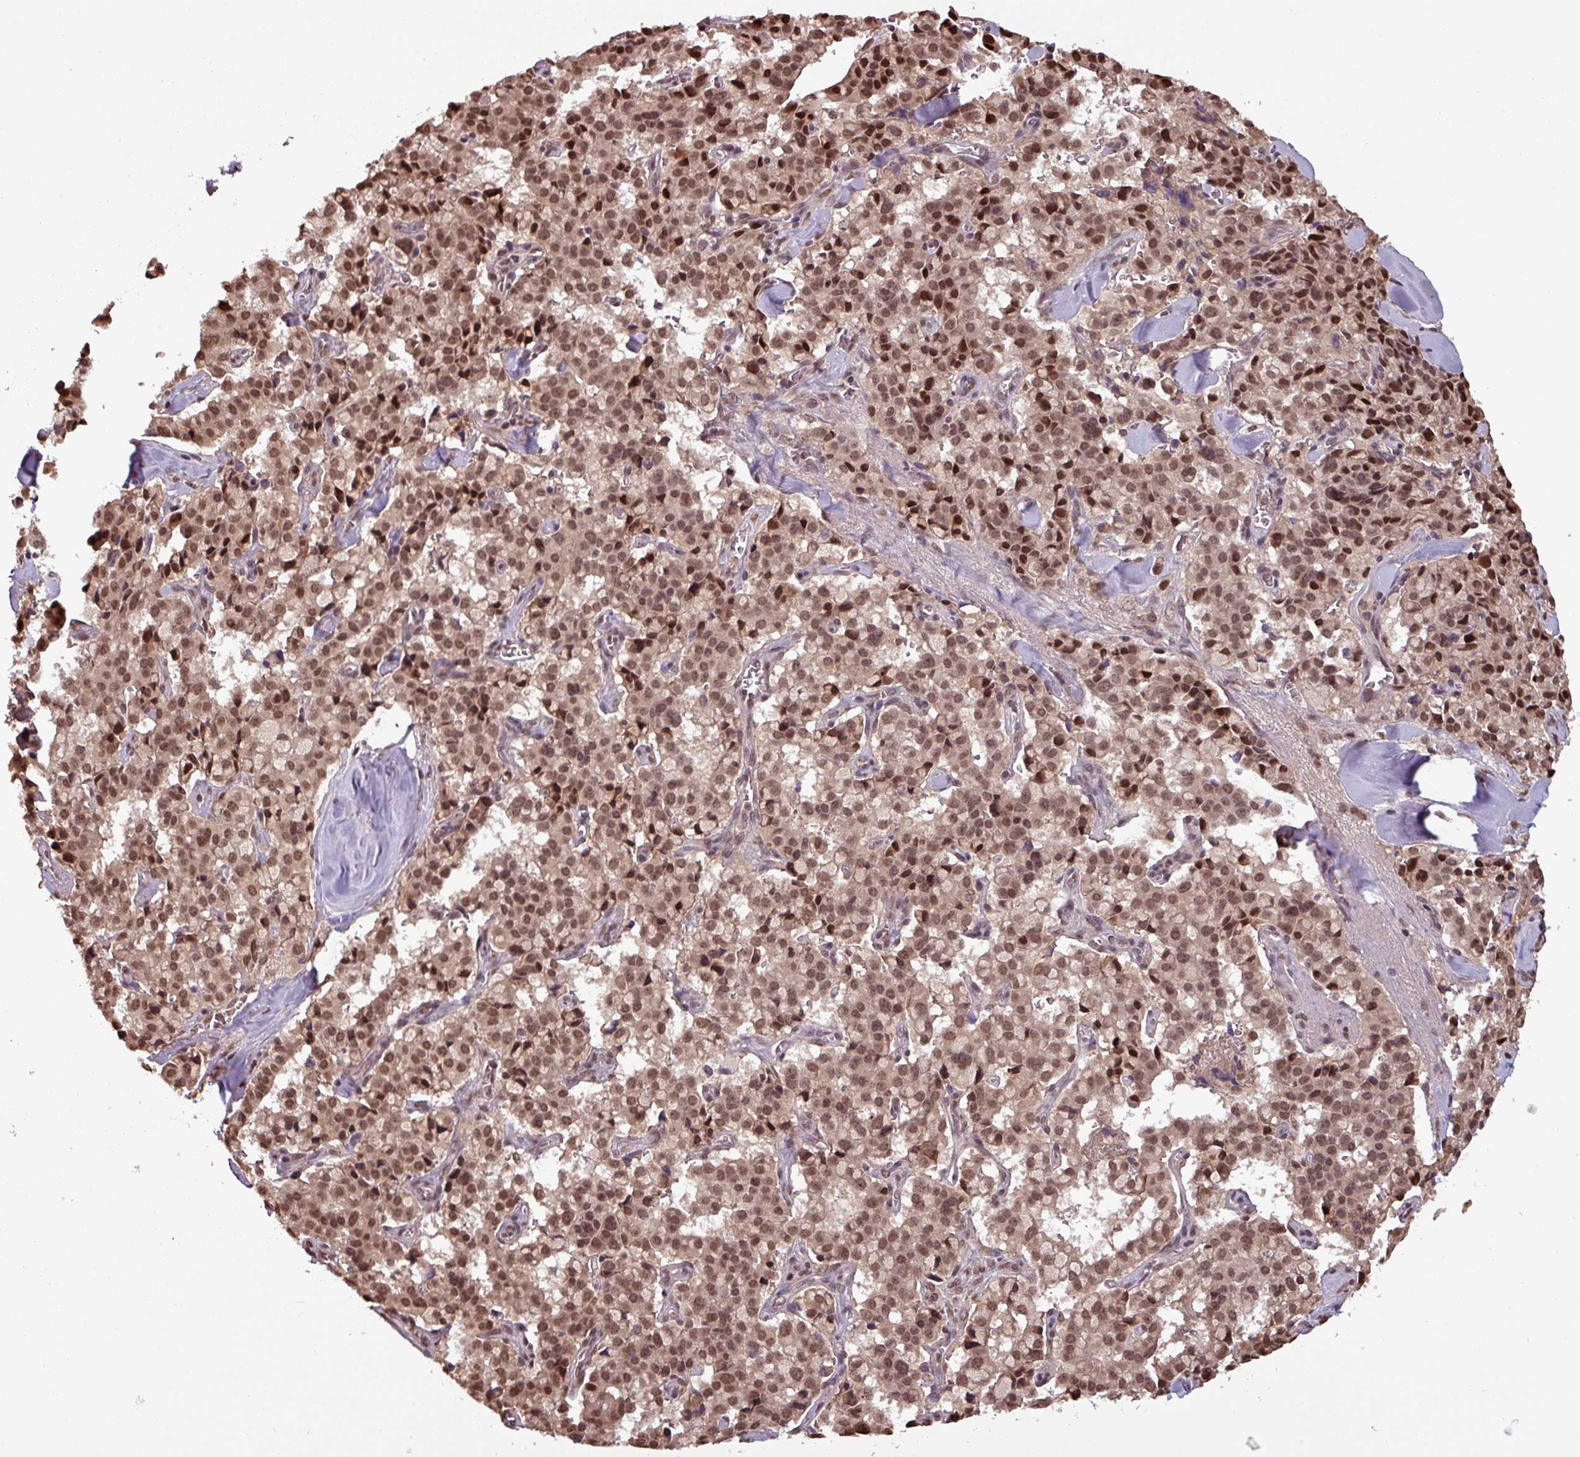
{"staining": {"intensity": "moderate", "quantity": ">75%", "location": "nuclear"}, "tissue": "pancreatic cancer", "cell_type": "Tumor cells", "image_type": "cancer", "snomed": [{"axis": "morphology", "description": "Adenocarcinoma, NOS"}, {"axis": "topography", "description": "Pancreas"}], "caption": "Protein positivity by IHC shows moderate nuclear positivity in about >75% of tumor cells in pancreatic adenocarcinoma.", "gene": "NOB1", "patient": {"sex": "male", "age": 65}}